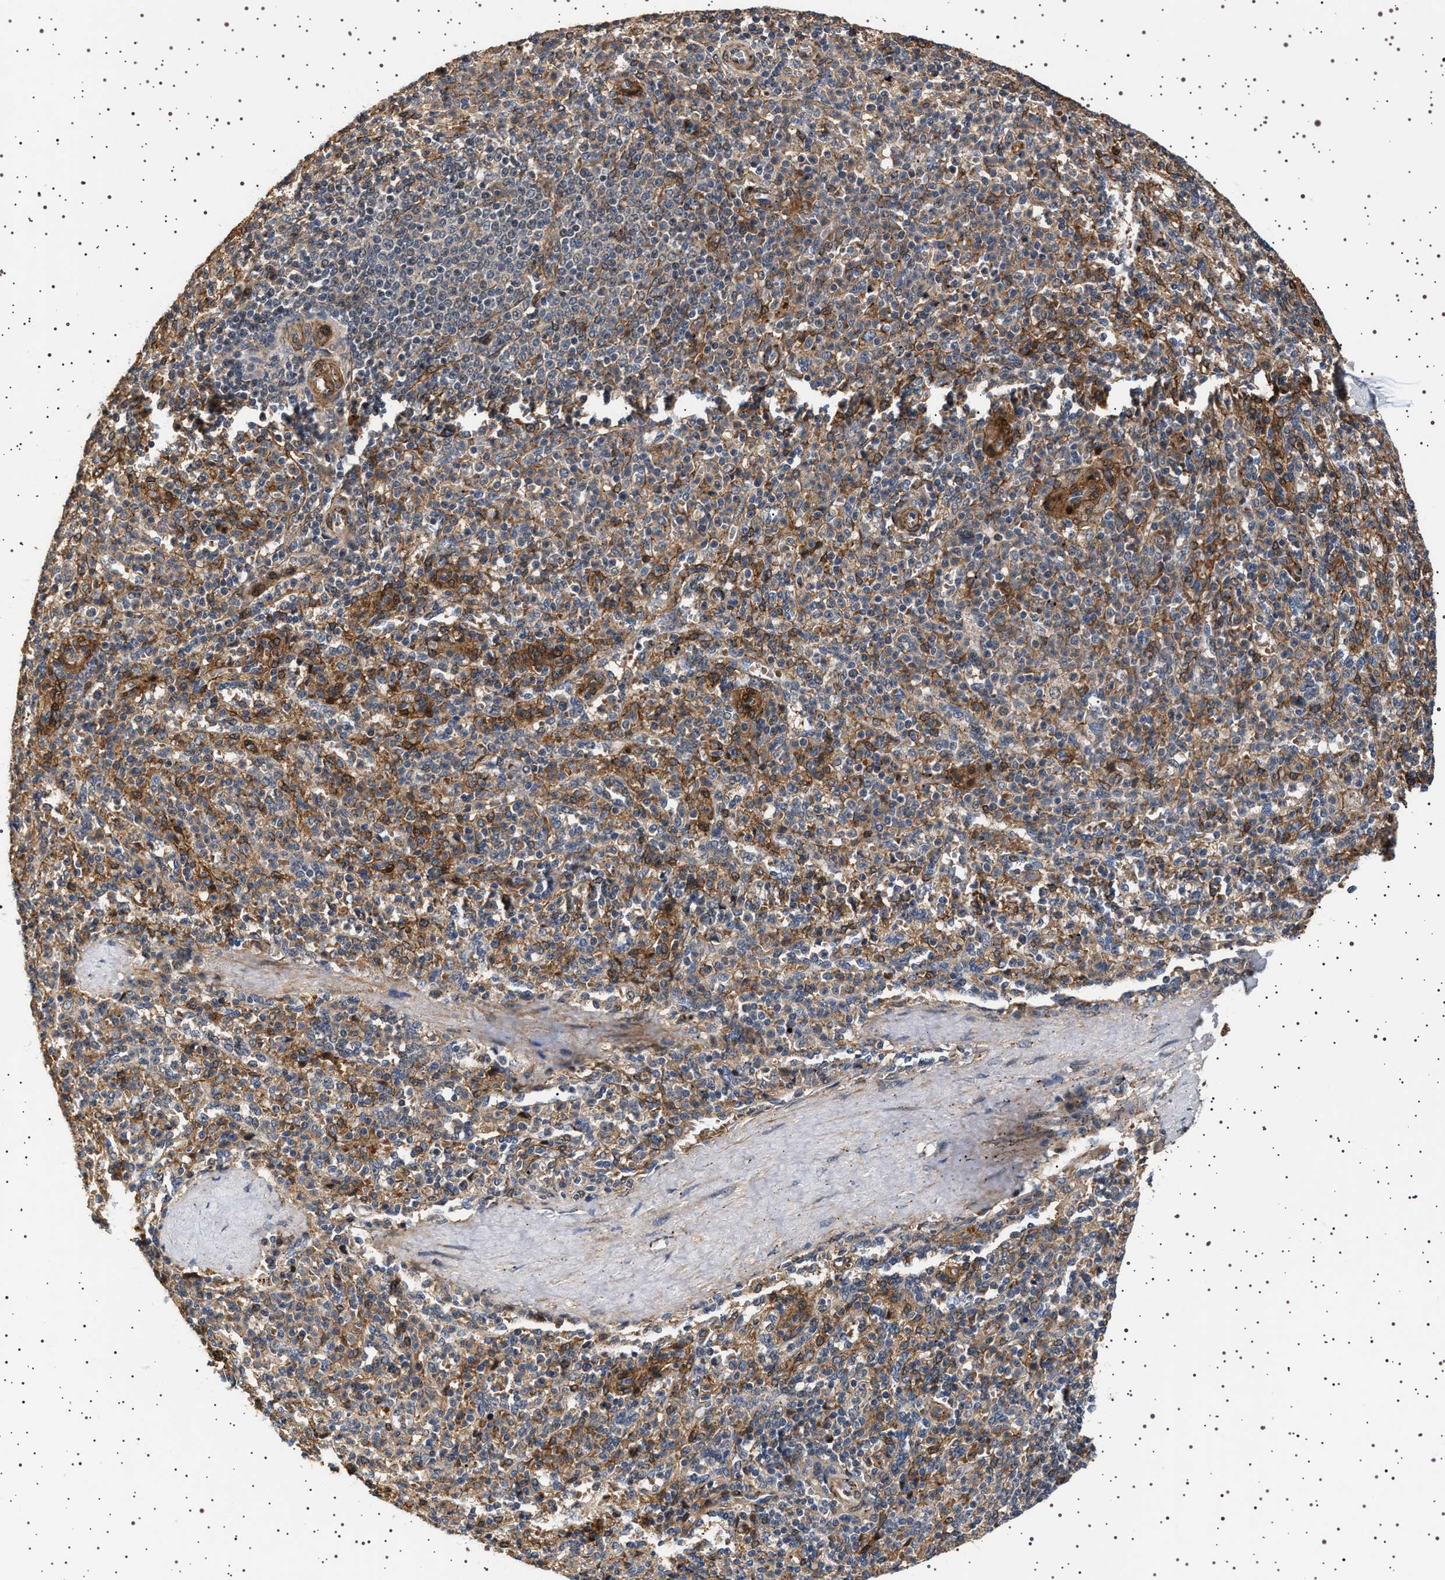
{"staining": {"intensity": "moderate", "quantity": "25%-75%", "location": "cytoplasmic/membranous"}, "tissue": "spleen", "cell_type": "Cells in red pulp", "image_type": "normal", "snomed": [{"axis": "morphology", "description": "Normal tissue, NOS"}, {"axis": "topography", "description": "Spleen"}], "caption": "Spleen was stained to show a protein in brown. There is medium levels of moderate cytoplasmic/membranous positivity in about 25%-75% of cells in red pulp.", "gene": "GUCY1B1", "patient": {"sex": "male", "age": 36}}